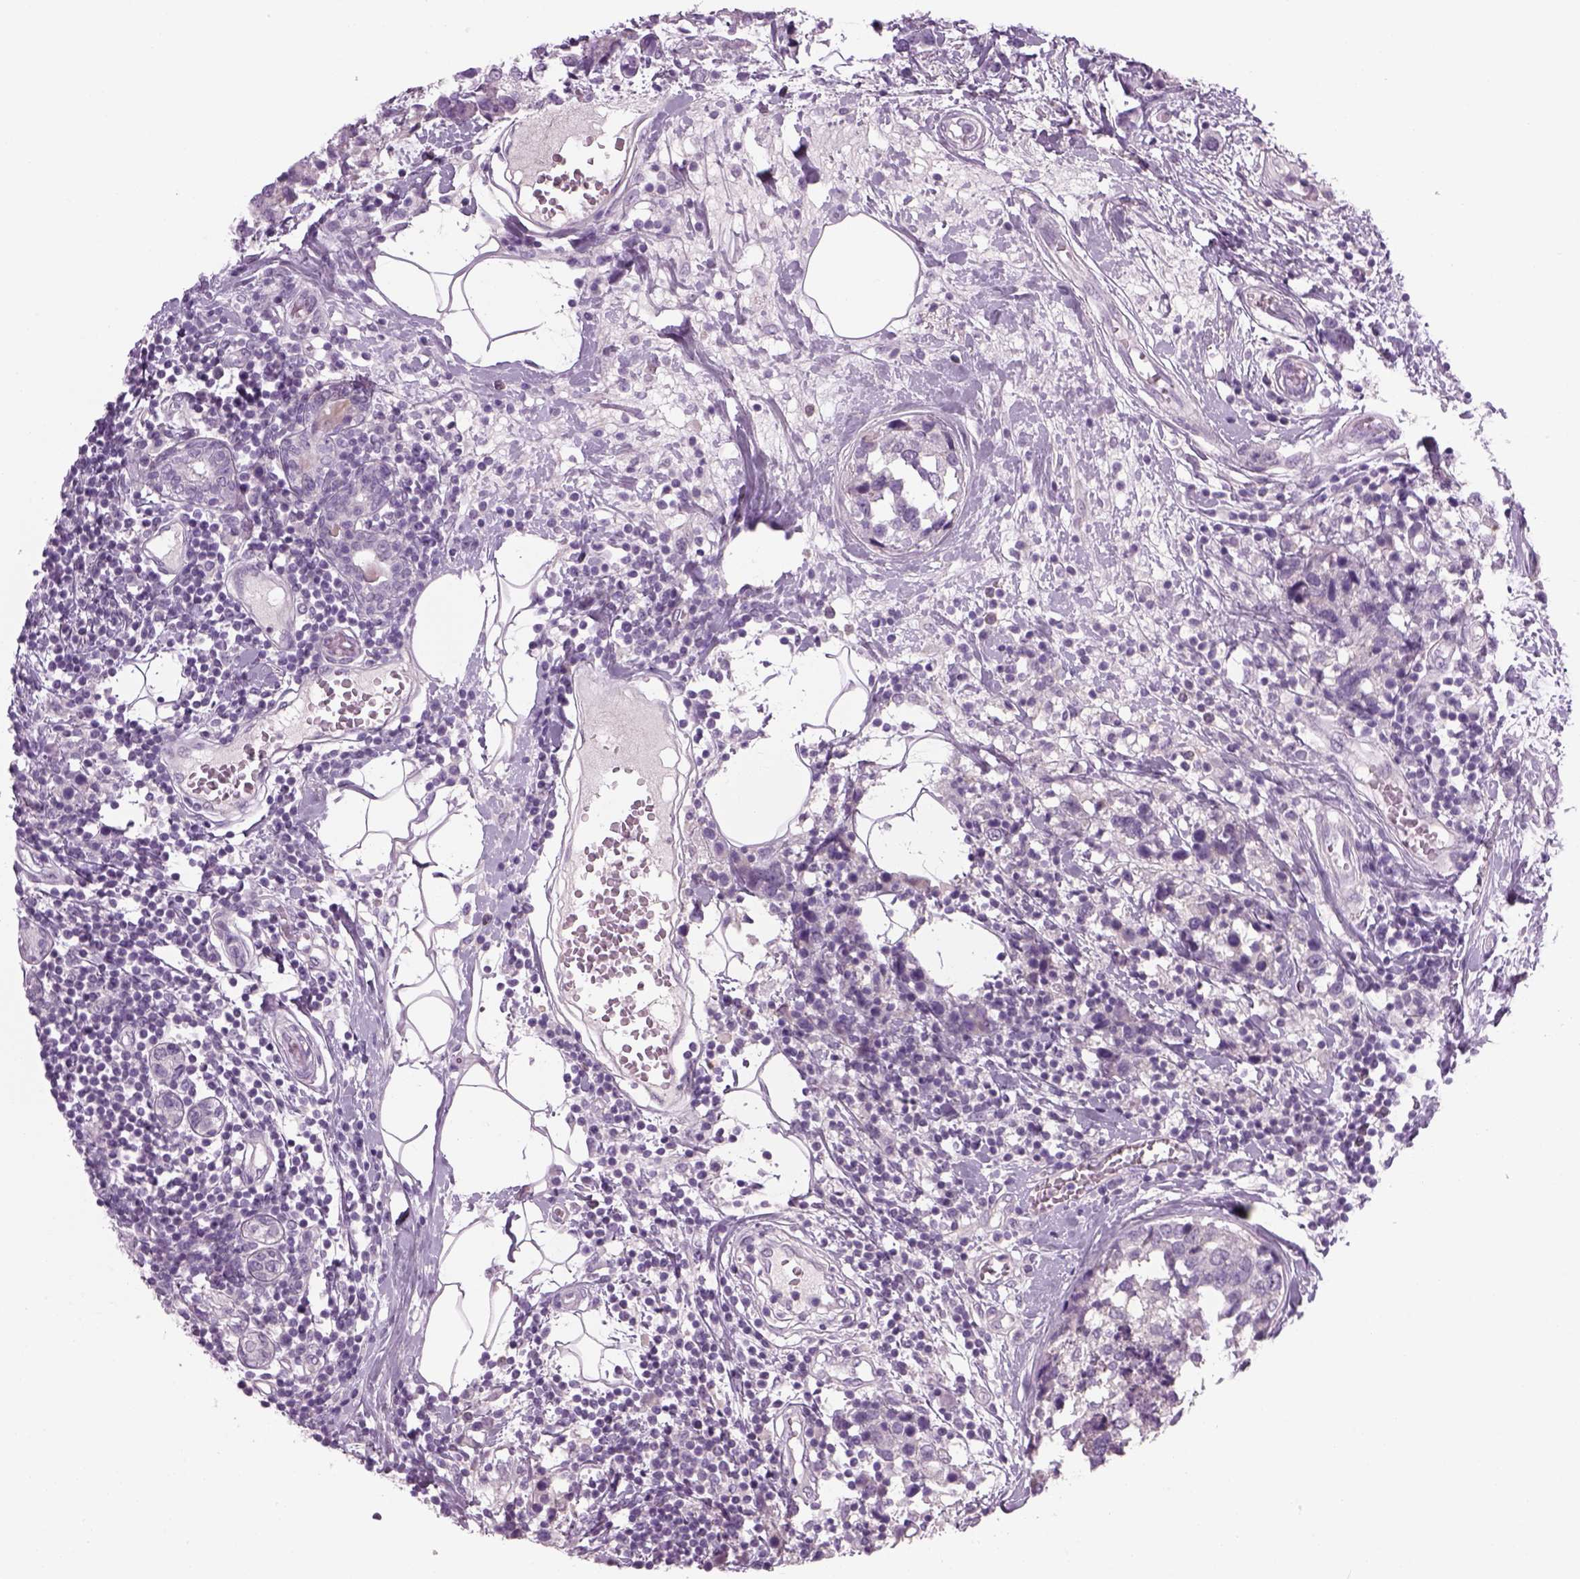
{"staining": {"intensity": "negative", "quantity": "none", "location": "none"}, "tissue": "breast cancer", "cell_type": "Tumor cells", "image_type": "cancer", "snomed": [{"axis": "morphology", "description": "Lobular carcinoma"}, {"axis": "topography", "description": "Breast"}], "caption": "Immunohistochemistry (IHC) of human breast lobular carcinoma demonstrates no positivity in tumor cells. Brightfield microscopy of immunohistochemistry stained with DAB (3,3'-diaminobenzidine) (brown) and hematoxylin (blue), captured at high magnification.", "gene": "MDH1B", "patient": {"sex": "female", "age": 59}}